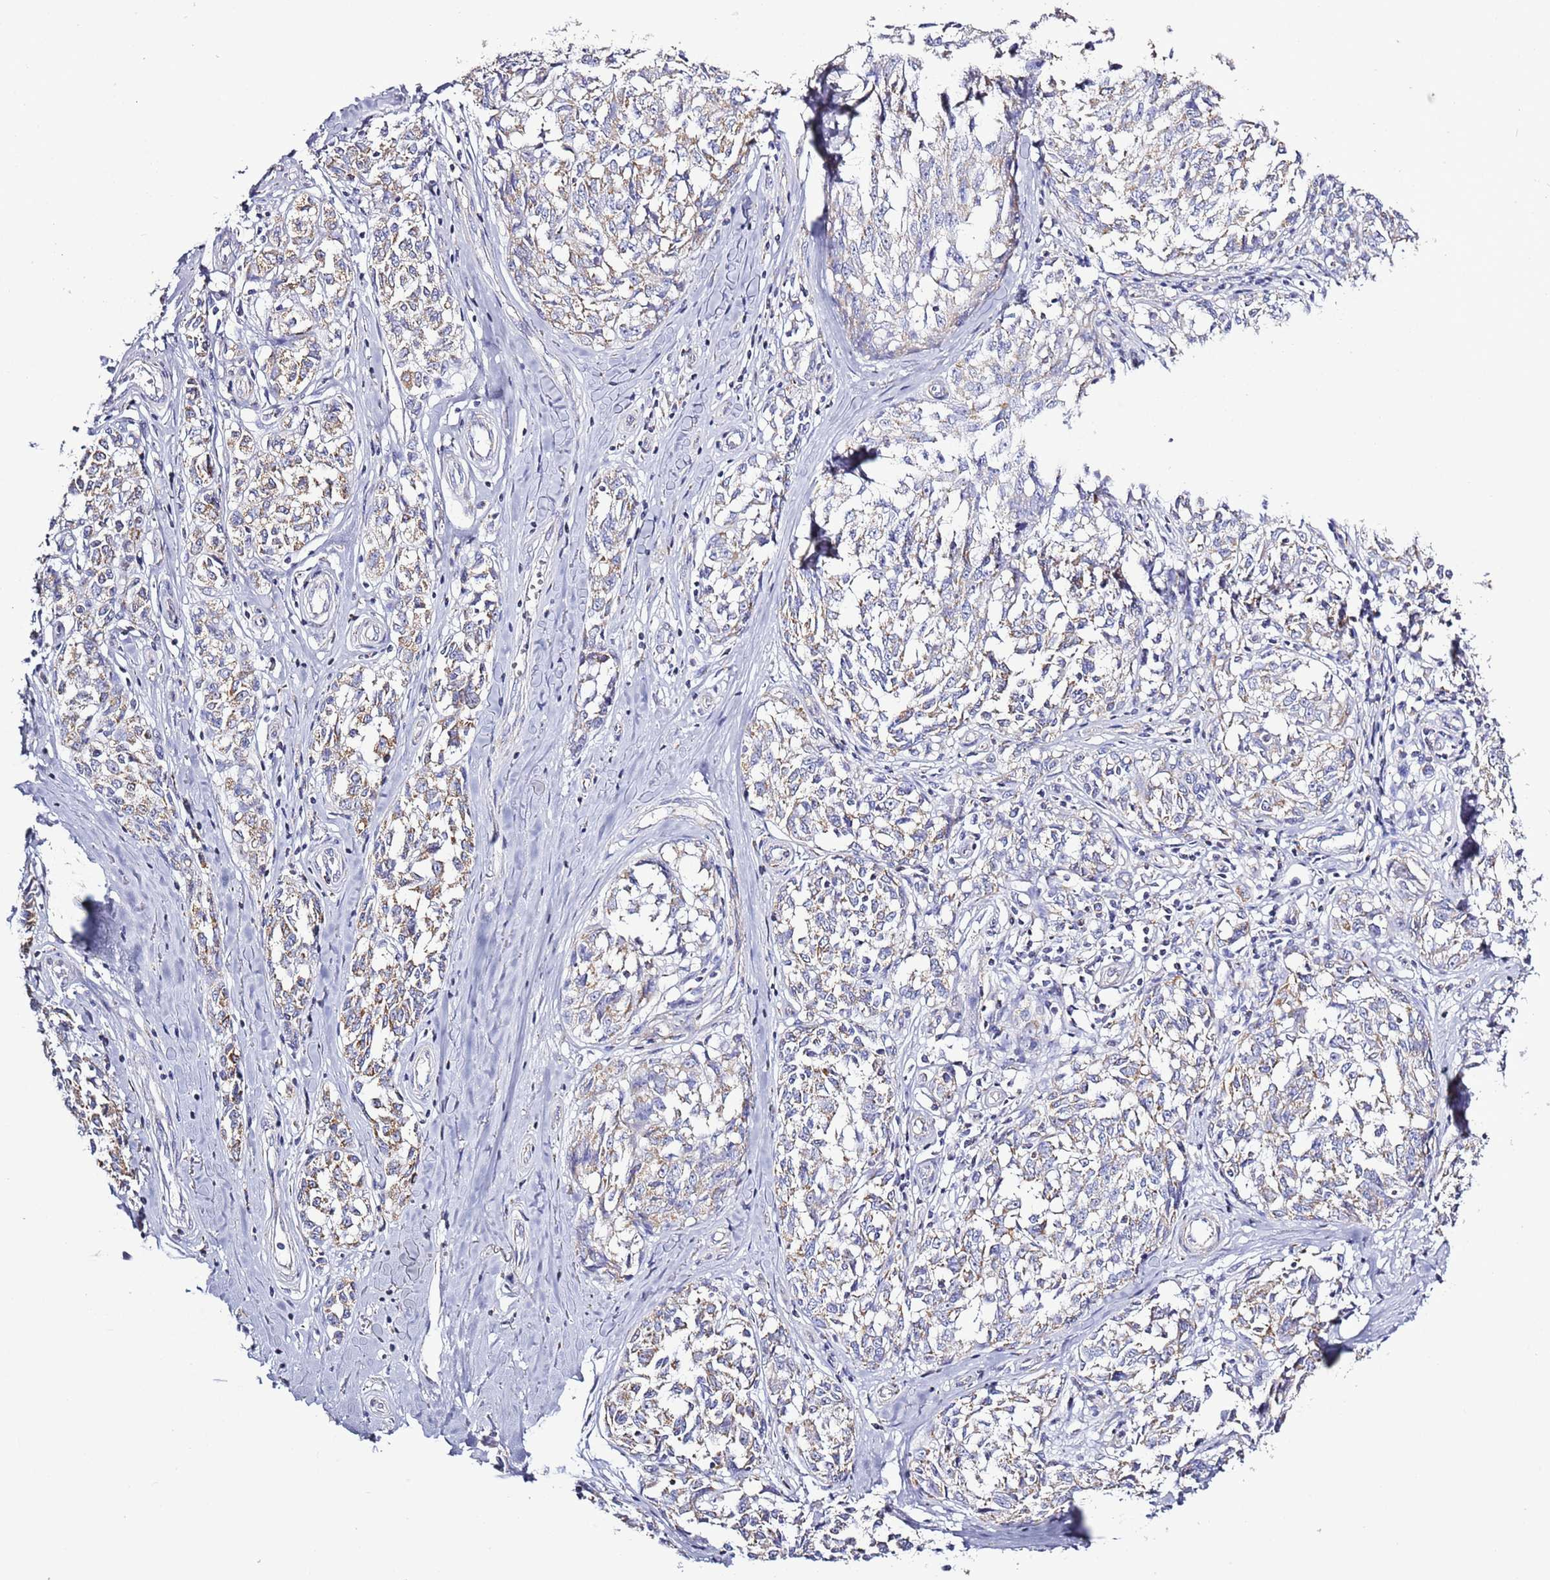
{"staining": {"intensity": "moderate", "quantity": "25%-75%", "location": "cytoplasmic/membranous"}, "tissue": "melanoma", "cell_type": "Tumor cells", "image_type": "cancer", "snomed": [{"axis": "morphology", "description": "Normal tissue, NOS"}, {"axis": "morphology", "description": "Malignant melanoma, NOS"}, {"axis": "topography", "description": "Skin"}], "caption": "This is a micrograph of IHC staining of malignant melanoma, which shows moderate positivity in the cytoplasmic/membranous of tumor cells.", "gene": "SLC23A1", "patient": {"sex": "female", "age": 64}}